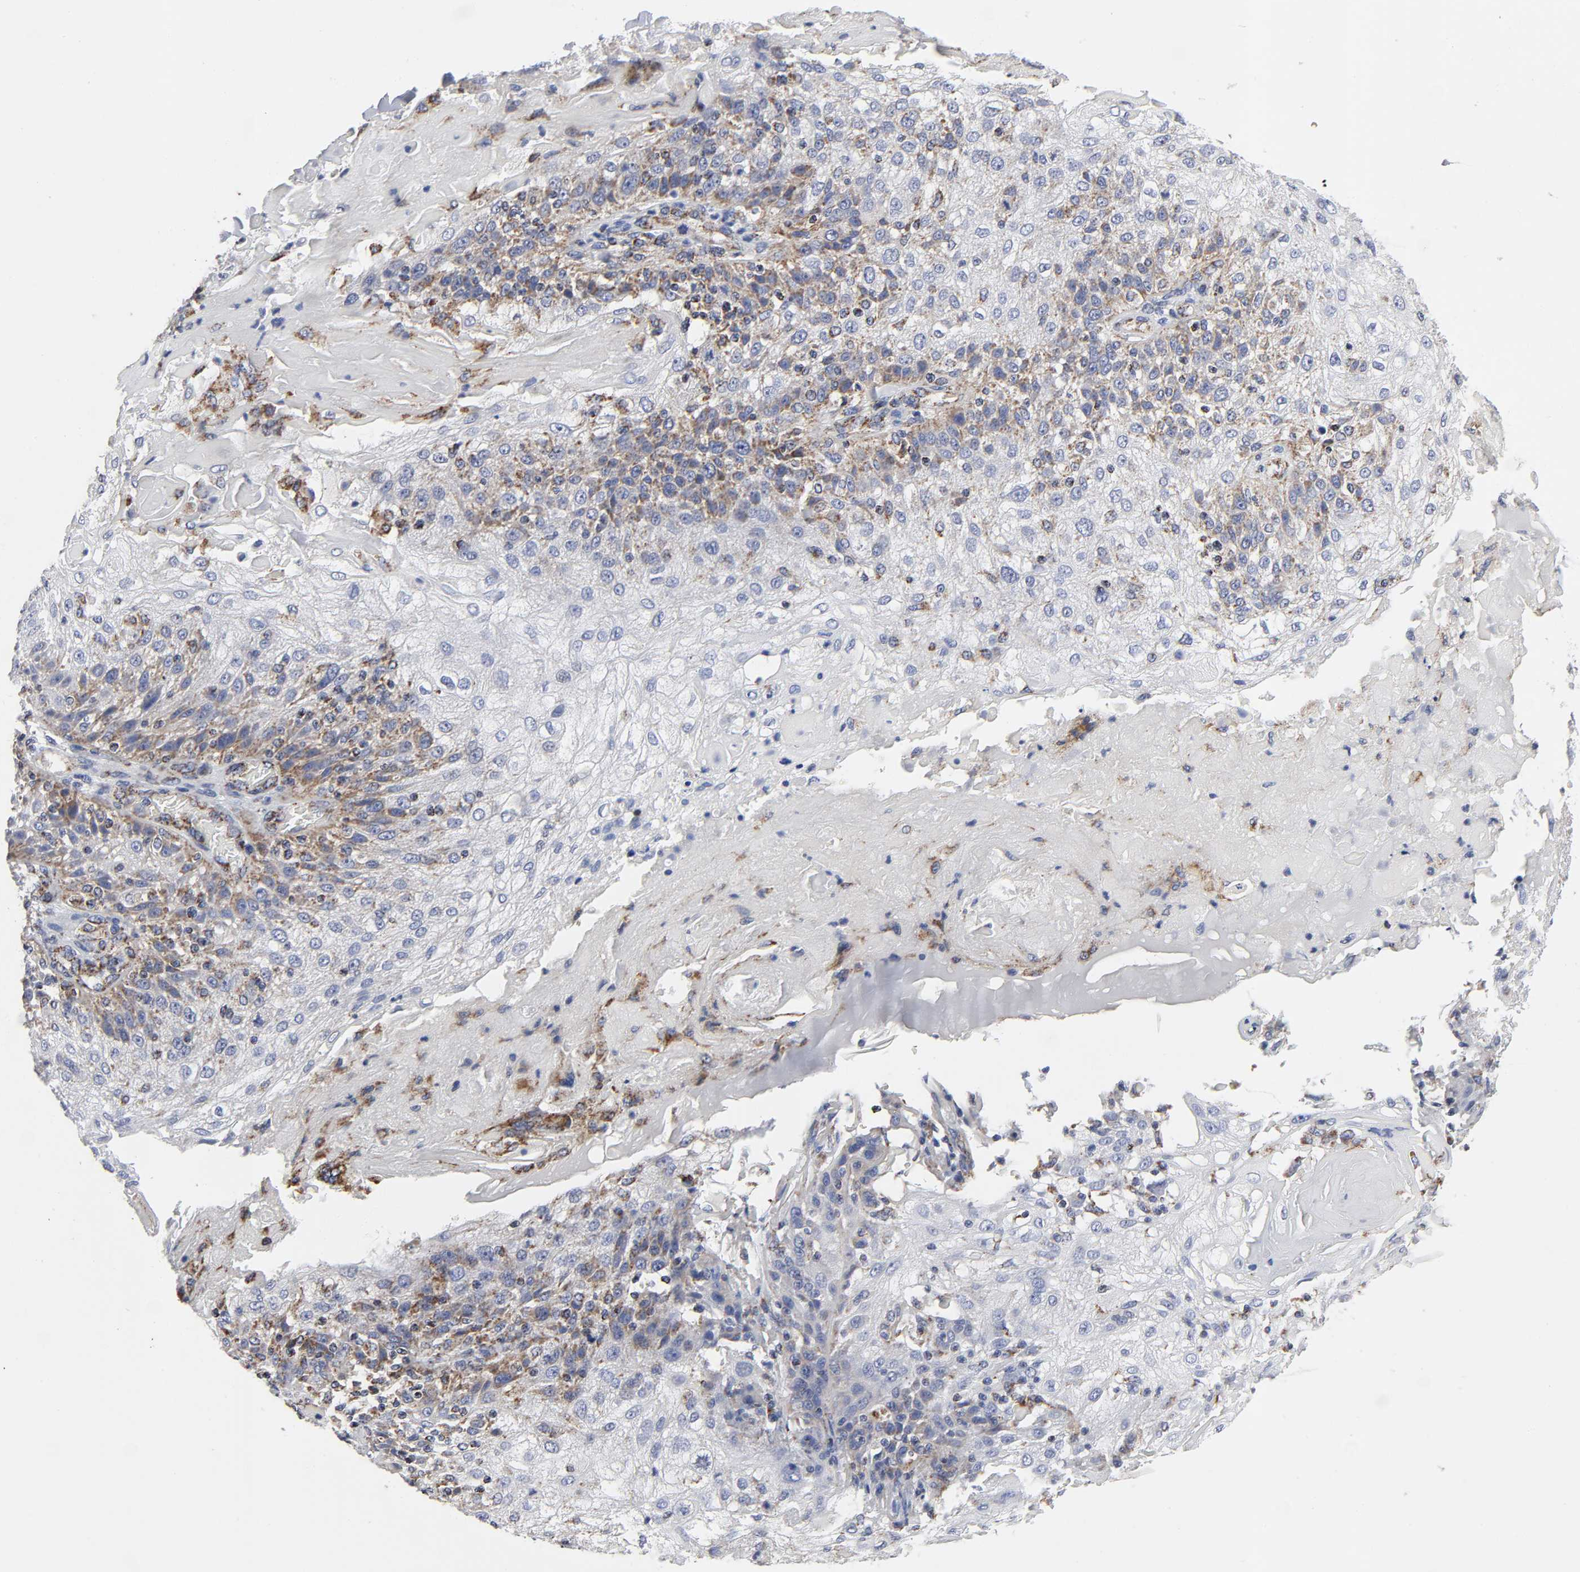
{"staining": {"intensity": "moderate", "quantity": "25%-75%", "location": "cytoplasmic/membranous"}, "tissue": "skin cancer", "cell_type": "Tumor cells", "image_type": "cancer", "snomed": [{"axis": "morphology", "description": "Normal tissue, NOS"}, {"axis": "morphology", "description": "Squamous cell carcinoma, NOS"}, {"axis": "topography", "description": "Skin"}], "caption": "A histopathology image of skin cancer stained for a protein displays moderate cytoplasmic/membranous brown staining in tumor cells.", "gene": "AOPEP", "patient": {"sex": "female", "age": 83}}